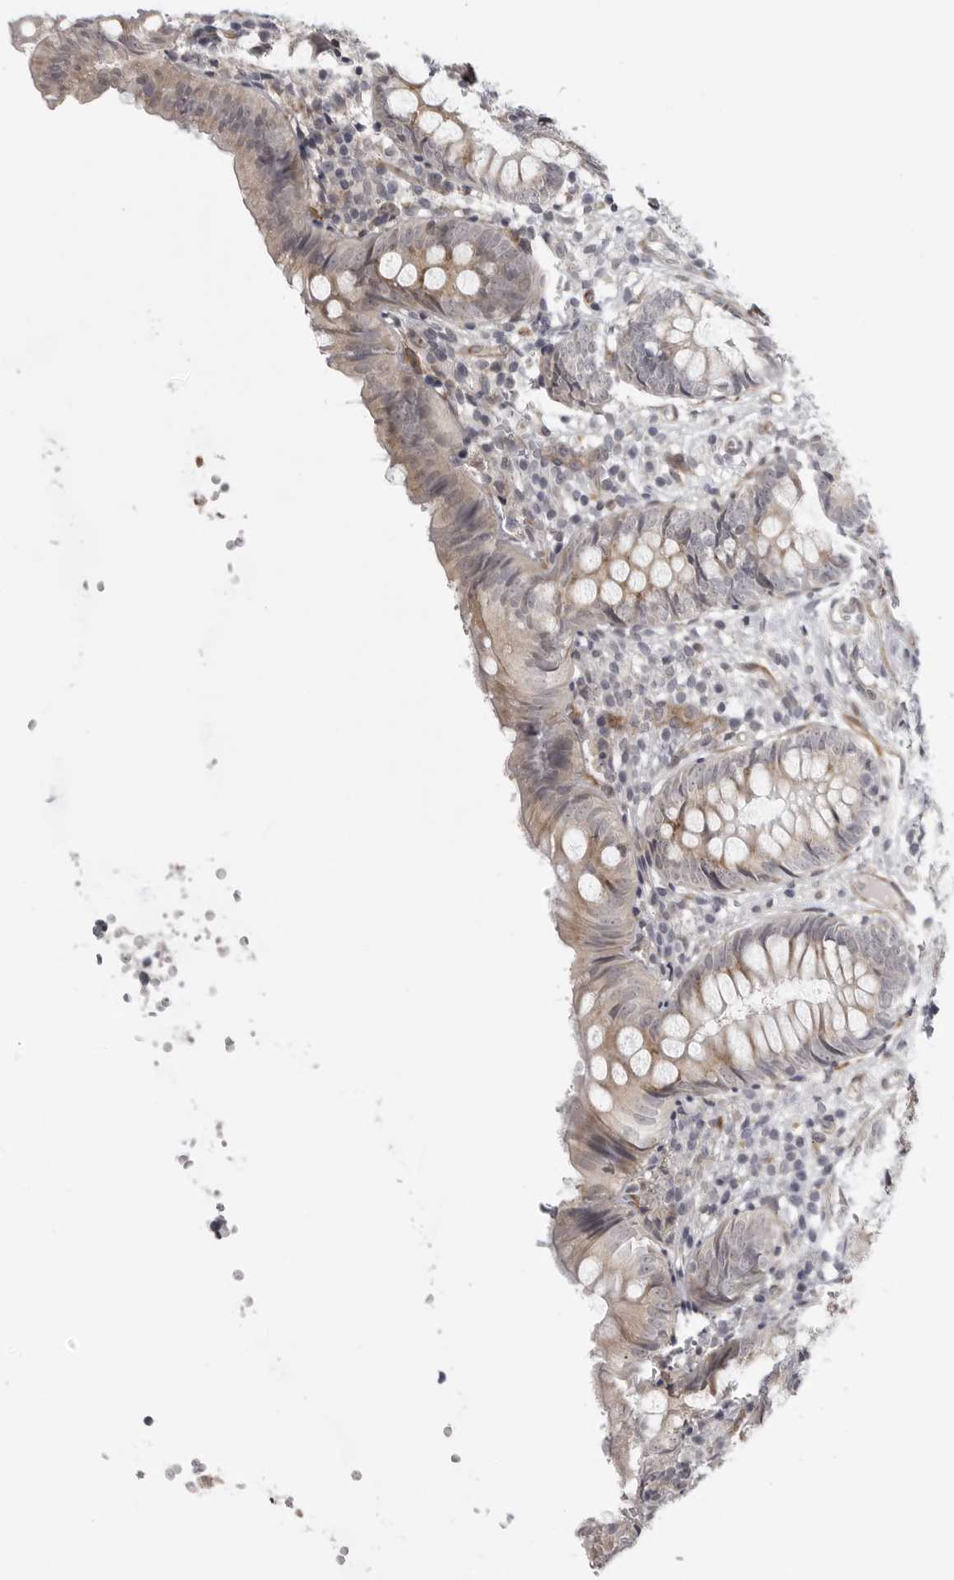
{"staining": {"intensity": "moderate", "quantity": ">75%", "location": "cytoplasmic/membranous"}, "tissue": "appendix", "cell_type": "Glandular cells", "image_type": "normal", "snomed": [{"axis": "morphology", "description": "Normal tissue, NOS"}, {"axis": "topography", "description": "Appendix"}], "caption": "The micrograph demonstrates staining of unremarkable appendix, revealing moderate cytoplasmic/membranous protein expression (brown color) within glandular cells. (DAB IHC with brightfield microscopy, high magnification).", "gene": "TUT4", "patient": {"sex": "male", "age": 8}}